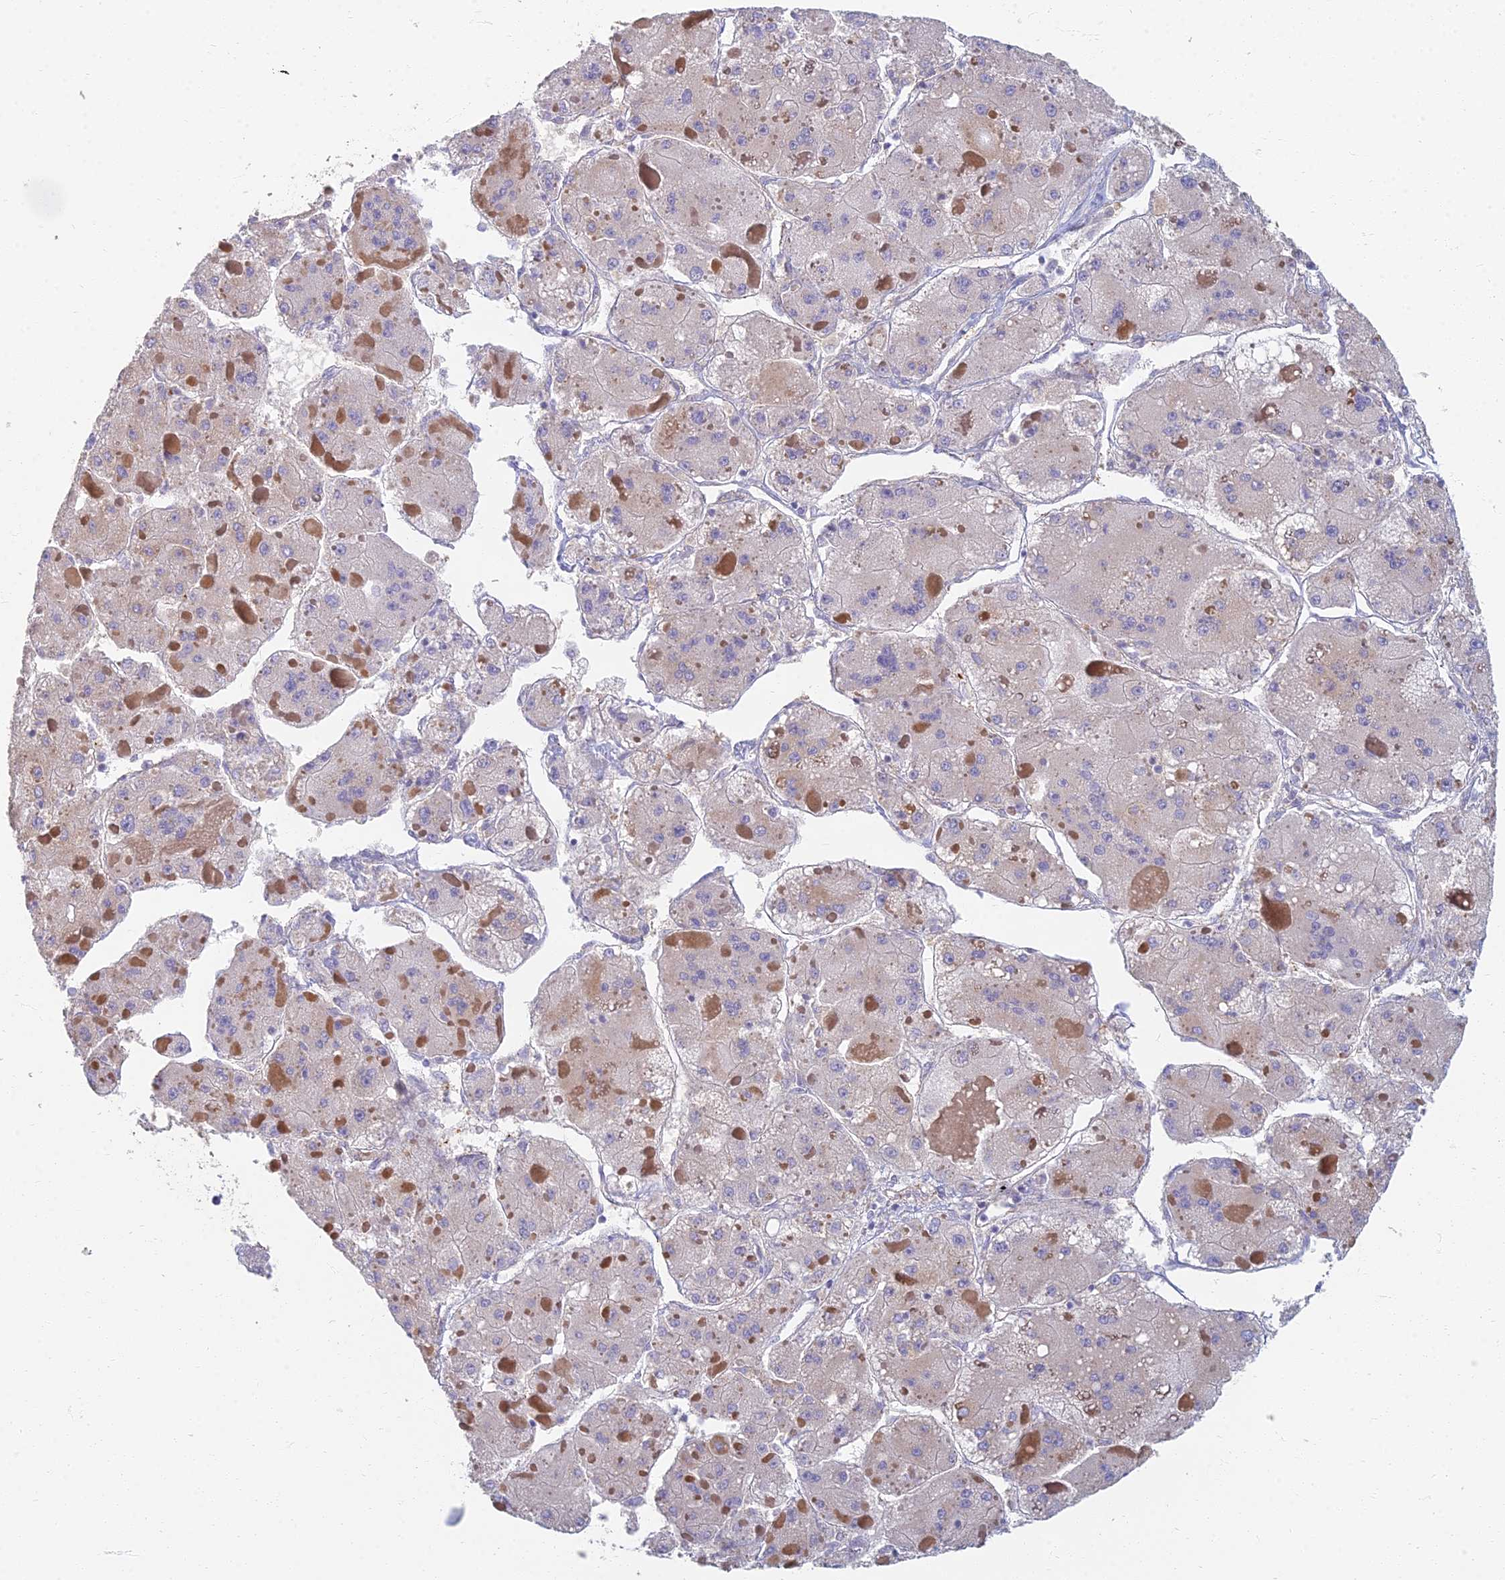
{"staining": {"intensity": "negative", "quantity": "none", "location": "none"}, "tissue": "liver cancer", "cell_type": "Tumor cells", "image_type": "cancer", "snomed": [{"axis": "morphology", "description": "Carcinoma, Hepatocellular, NOS"}, {"axis": "topography", "description": "Liver"}], "caption": "Tumor cells are negative for brown protein staining in liver hepatocellular carcinoma.", "gene": "RBSN", "patient": {"sex": "female", "age": 73}}